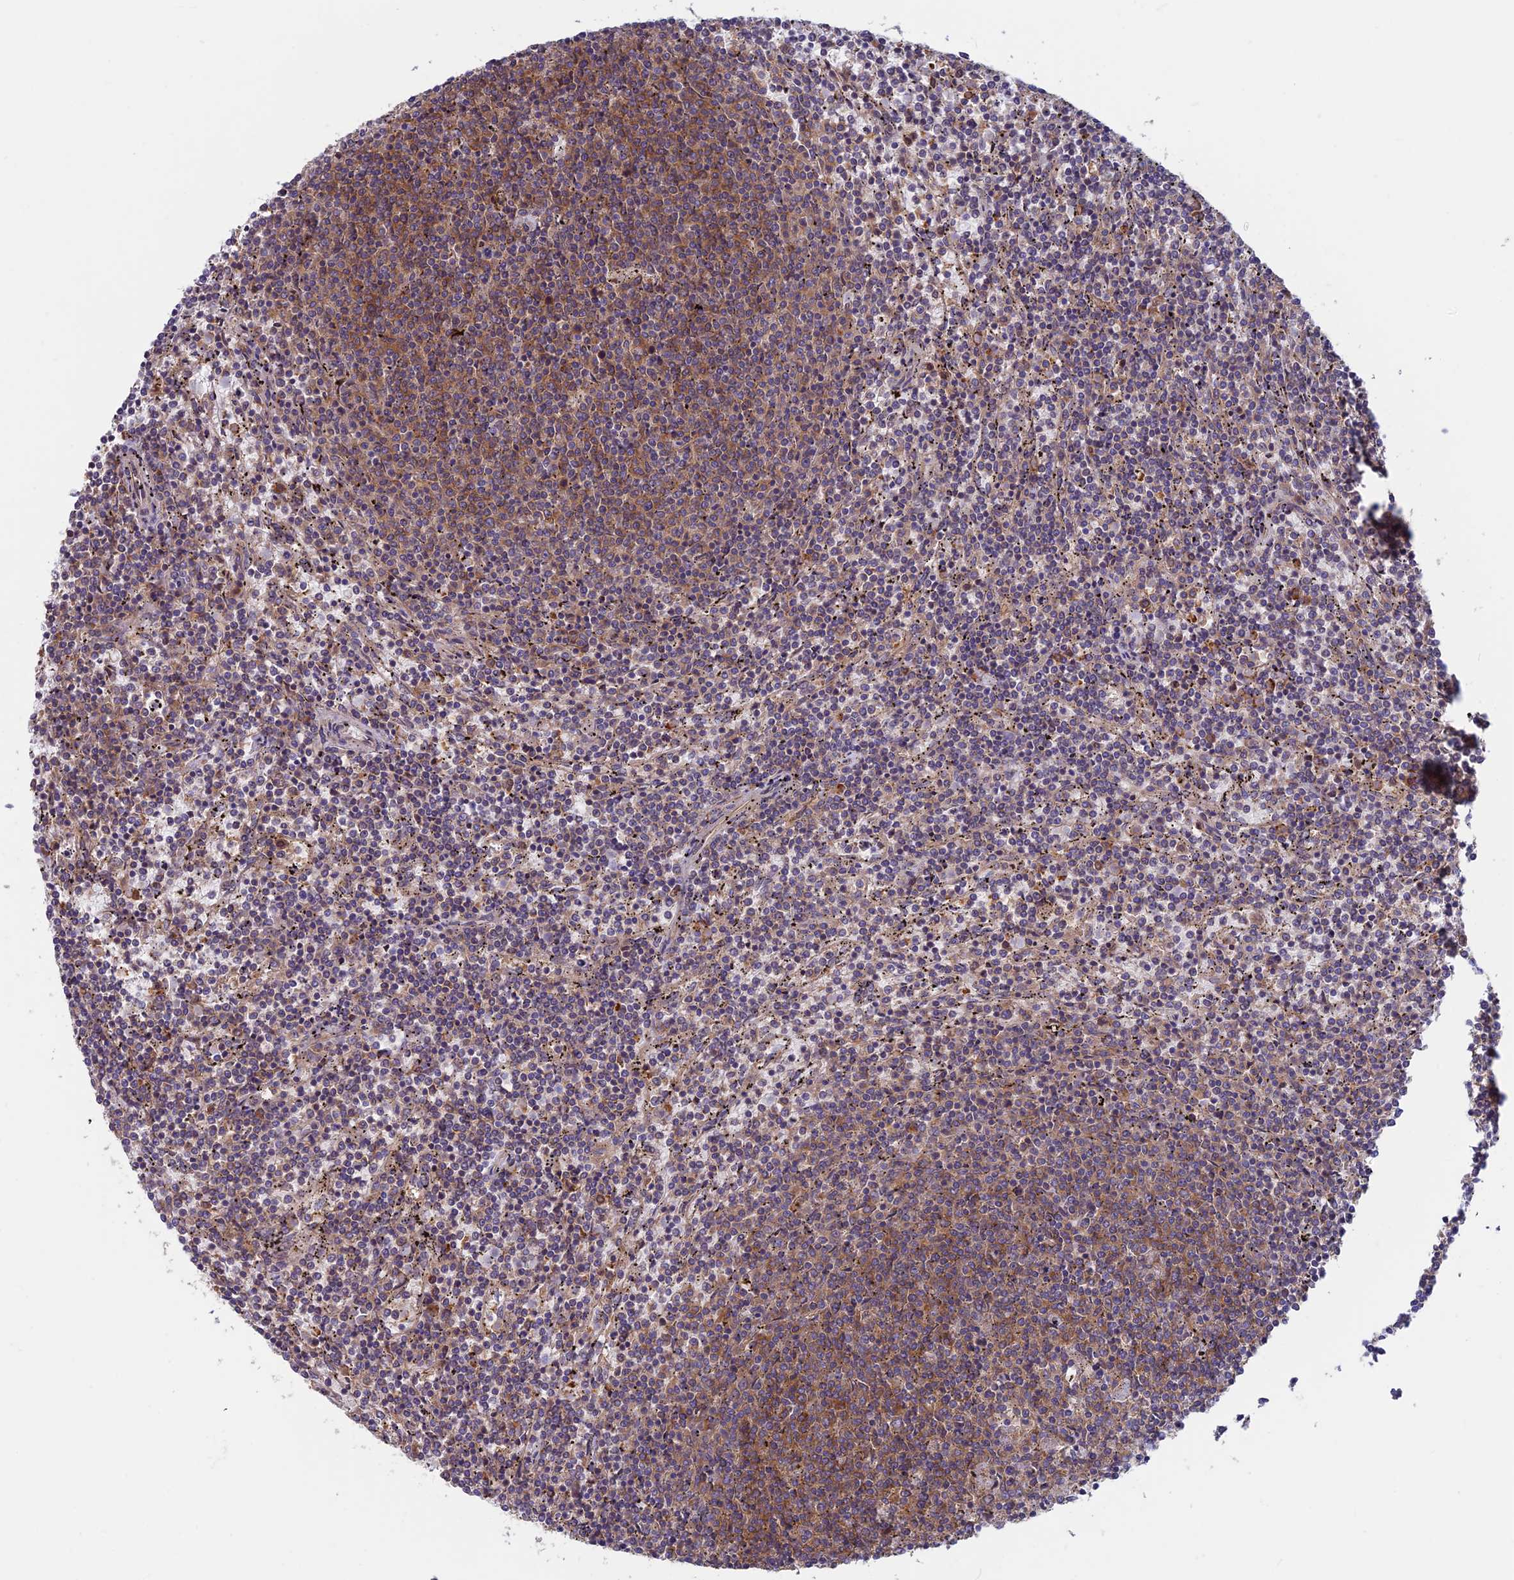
{"staining": {"intensity": "moderate", "quantity": "25%-75%", "location": "cytoplasmic/membranous"}, "tissue": "lymphoma", "cell_type": "Tumor cells", "image_type": "cancer", "snomed": [{"axis": "morphology", "description": "Malignant lymphoma, non-Hodgkin's type, Low grade"}, {"axis": "topography", "description": "Spleen"}], "caption": "A photomicrograph of lymphoma stained for a protein displays moderate cytoplasmic/membranous brown staining in tumor cells.", "gene": "DNM1L", "patient": {"sex": "female", "age": 50}}